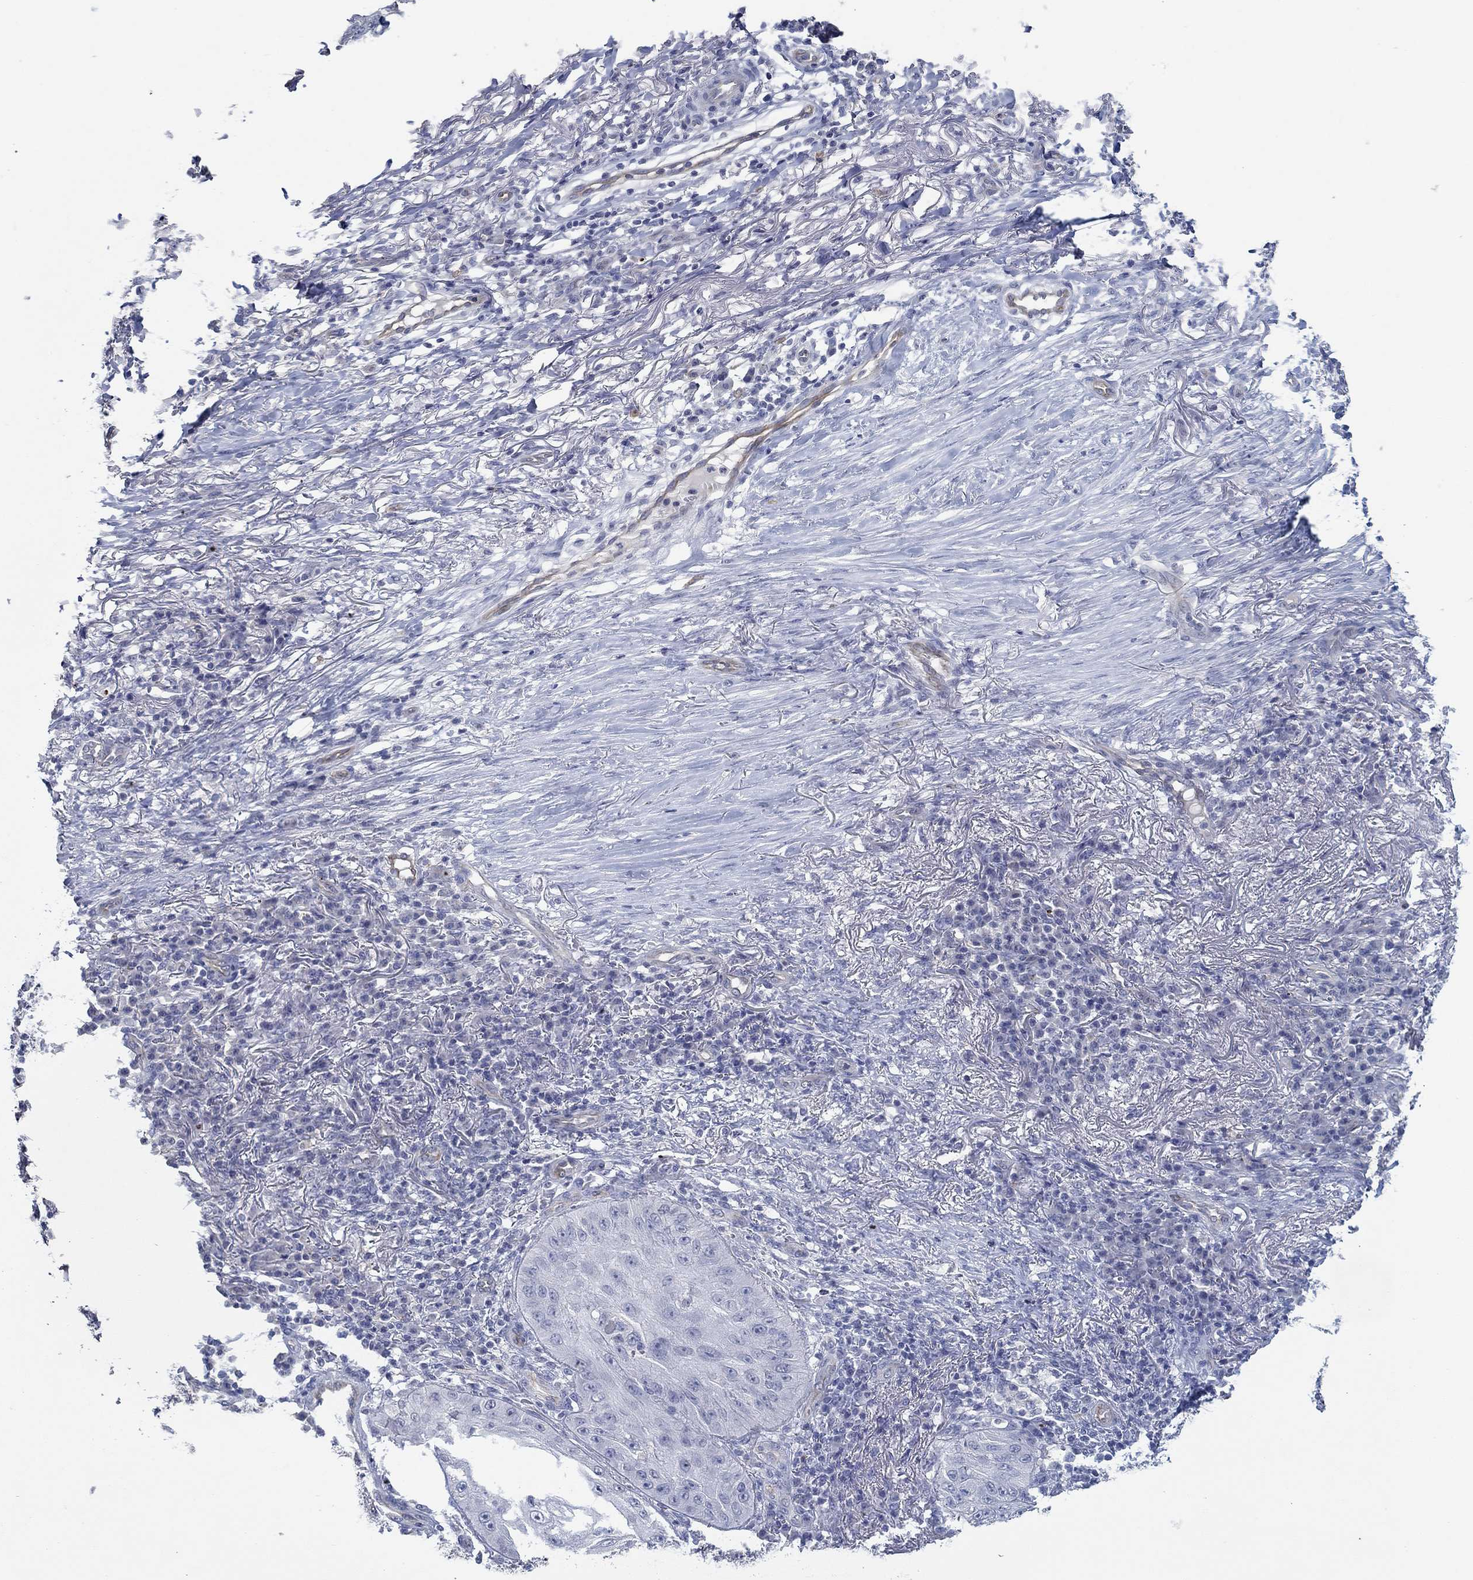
{"staining": {"intensity": "negative", "quantity": "none", "location": "none"}, "tissue": "skin cancer", "cell_type": "Tumor cells", "image_type": "cancer", "snomed": [{"axis": "morphology", "description": "Squamous cell carcinoma, NOS"}, {"axis": "topography", "description": "Skin"}], "caption": "There is no significant staining in tumor cells of skin cancer. The staining is performed using DAB brown chromogen with nuclei counter-stained in using hematoxylin.", "gene": "GJA5", "patient": {"sex": "male", "age": 70}}